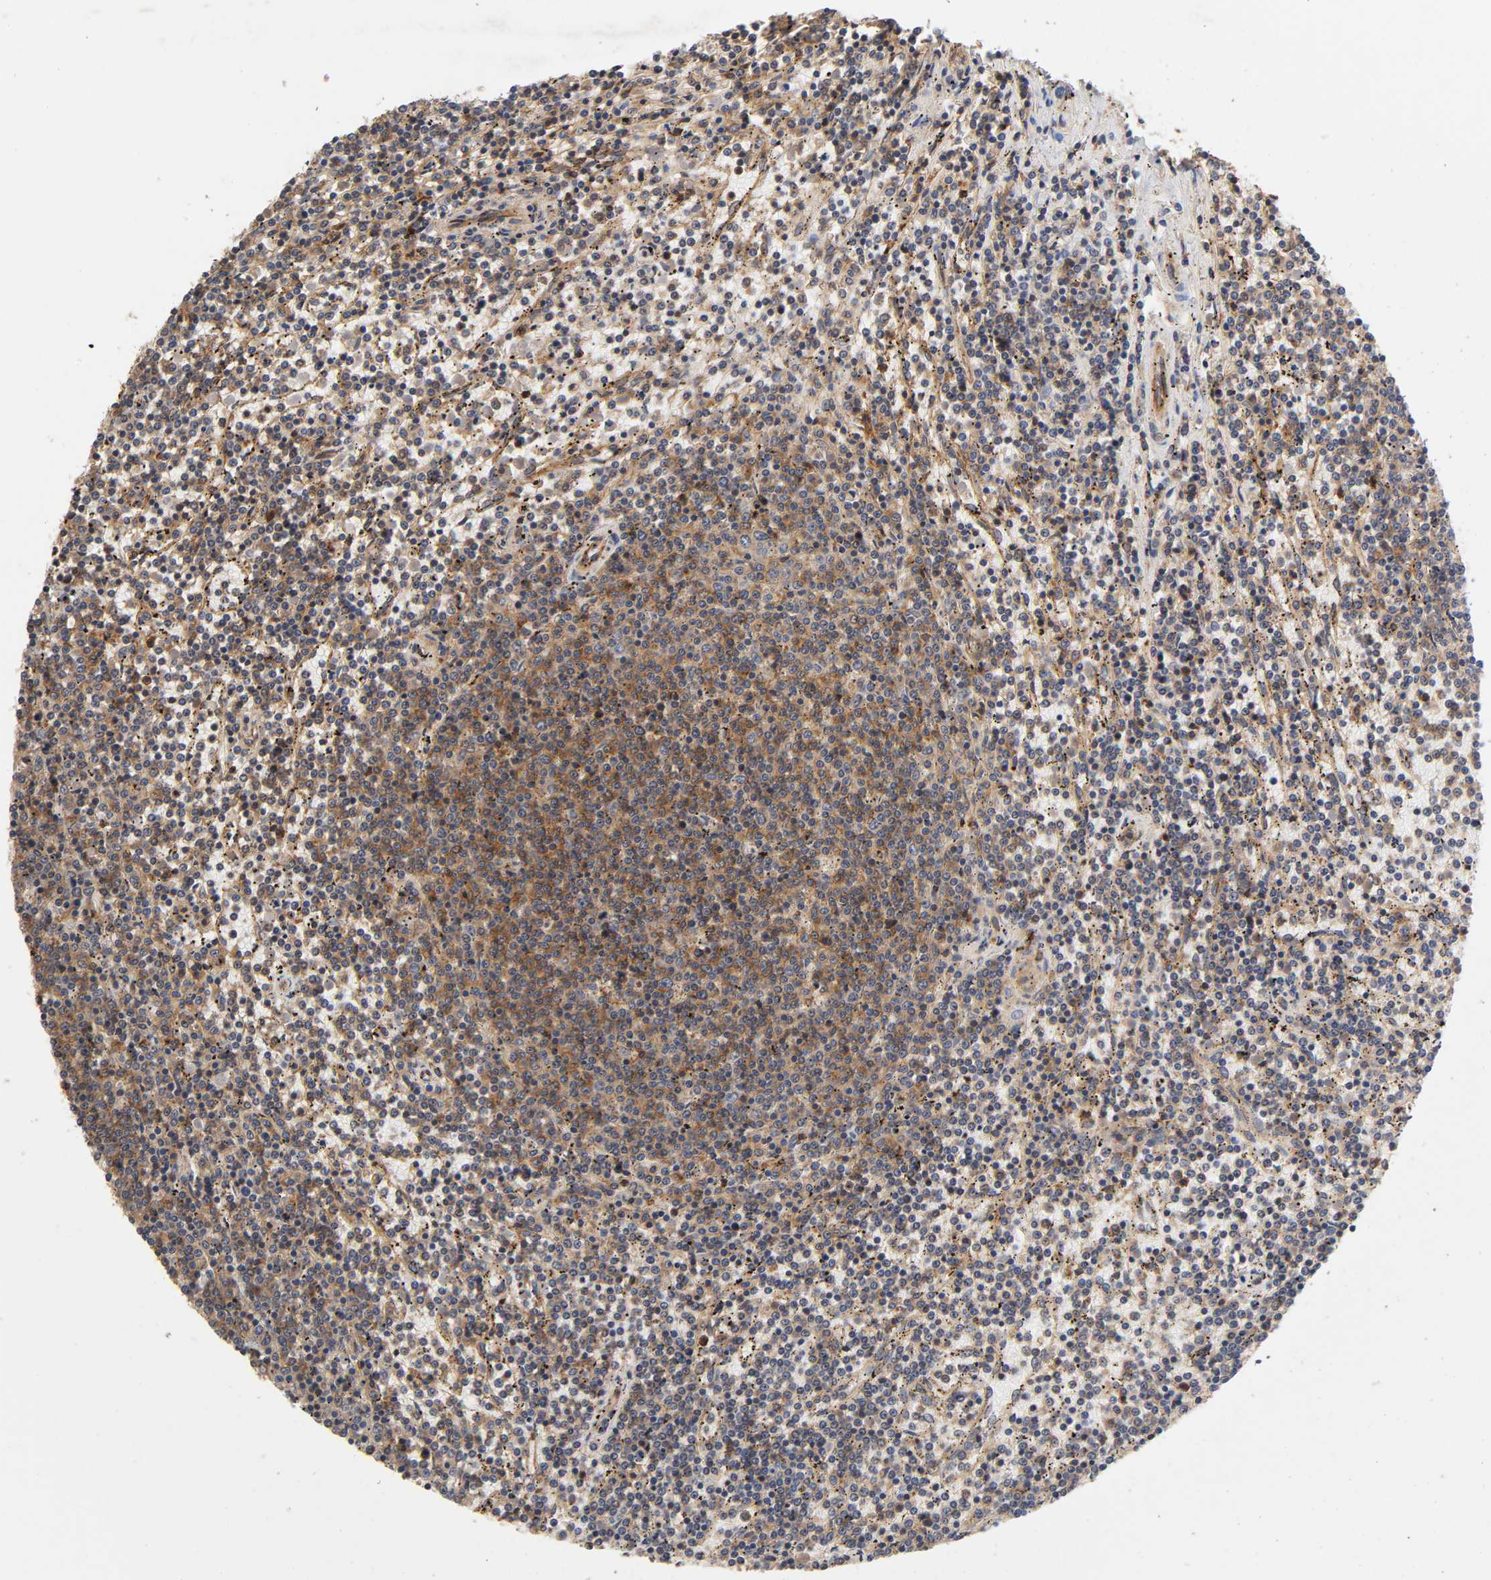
{"staining": {"intensity": "moderate", "quantity": "25%-75%", "location": "cytoplasmic/membranous"}, "tissue": "lymphoma", "cell_type": "Tumor cells", "image_type": "cancer", "snomed": [{"axis": "morphology", "description": "Malignant lymphoma, non-Hodgkin's type, Low grade"}, {"axis": "topography", "description": "Spleen"}], "caption": "There is medium levels of moderate cytoplasmic/membranous staining in tumor cells of lymphoma, as demonstrated by immunohistochemical staining (brown color).", "gene": "LAMTOR2", "patient": {"sex": "female", "age": 50}}